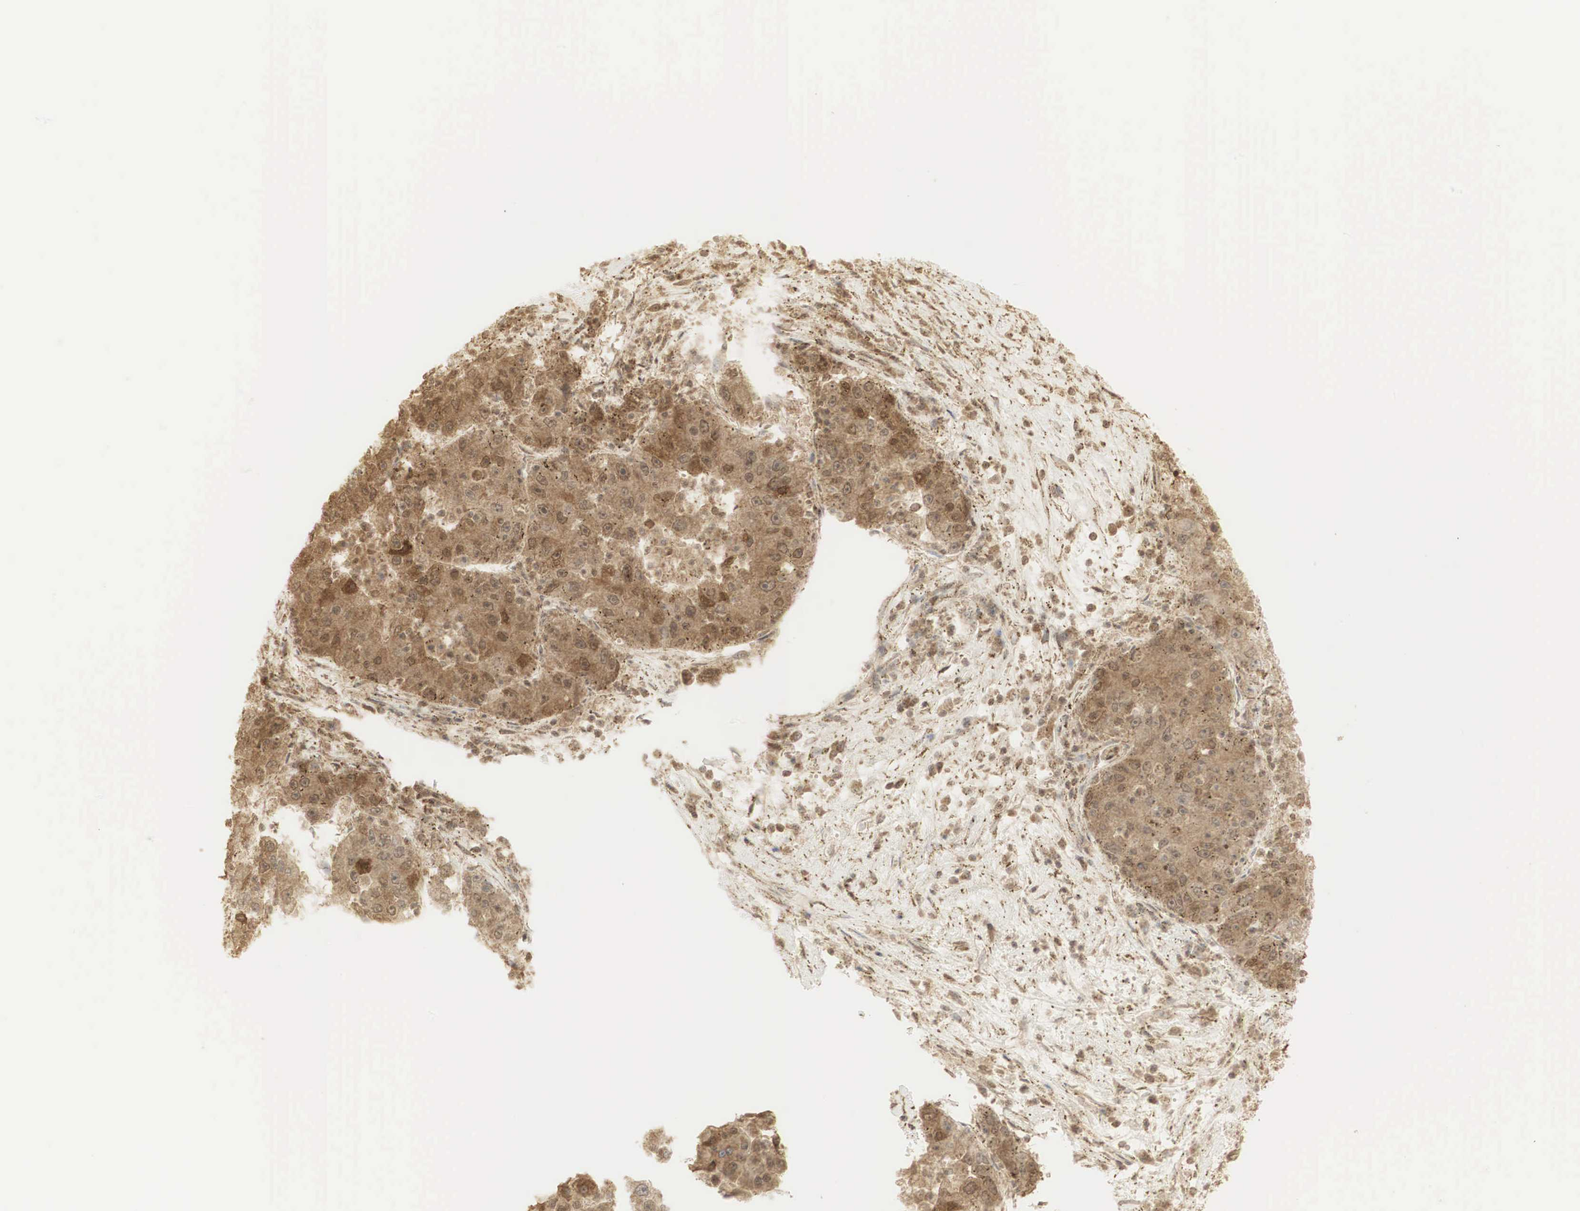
{"staining": {"intensity": "strong", "quantity": ">75%", "location": "cytoplasmic/membranous,nuclear"}, "tissue": "liver cancer", "cell_type": "Tumor cells", "image_type": "cancer", "snomed": [{"axis": "morphology", "description": "Carcinoma, Hepatocellular, NOS"}, {"axis": "topography", "description": "Liver"}], "caption": "Human hepatocellular carcinoma (liver) stained with a brown dye reveals strong cytoplasmic/membranous and nuclear positive staining in about >75% of tumor cells.", "gene": "RNF113A", "patient": {"sex": "male", "age": 49}}